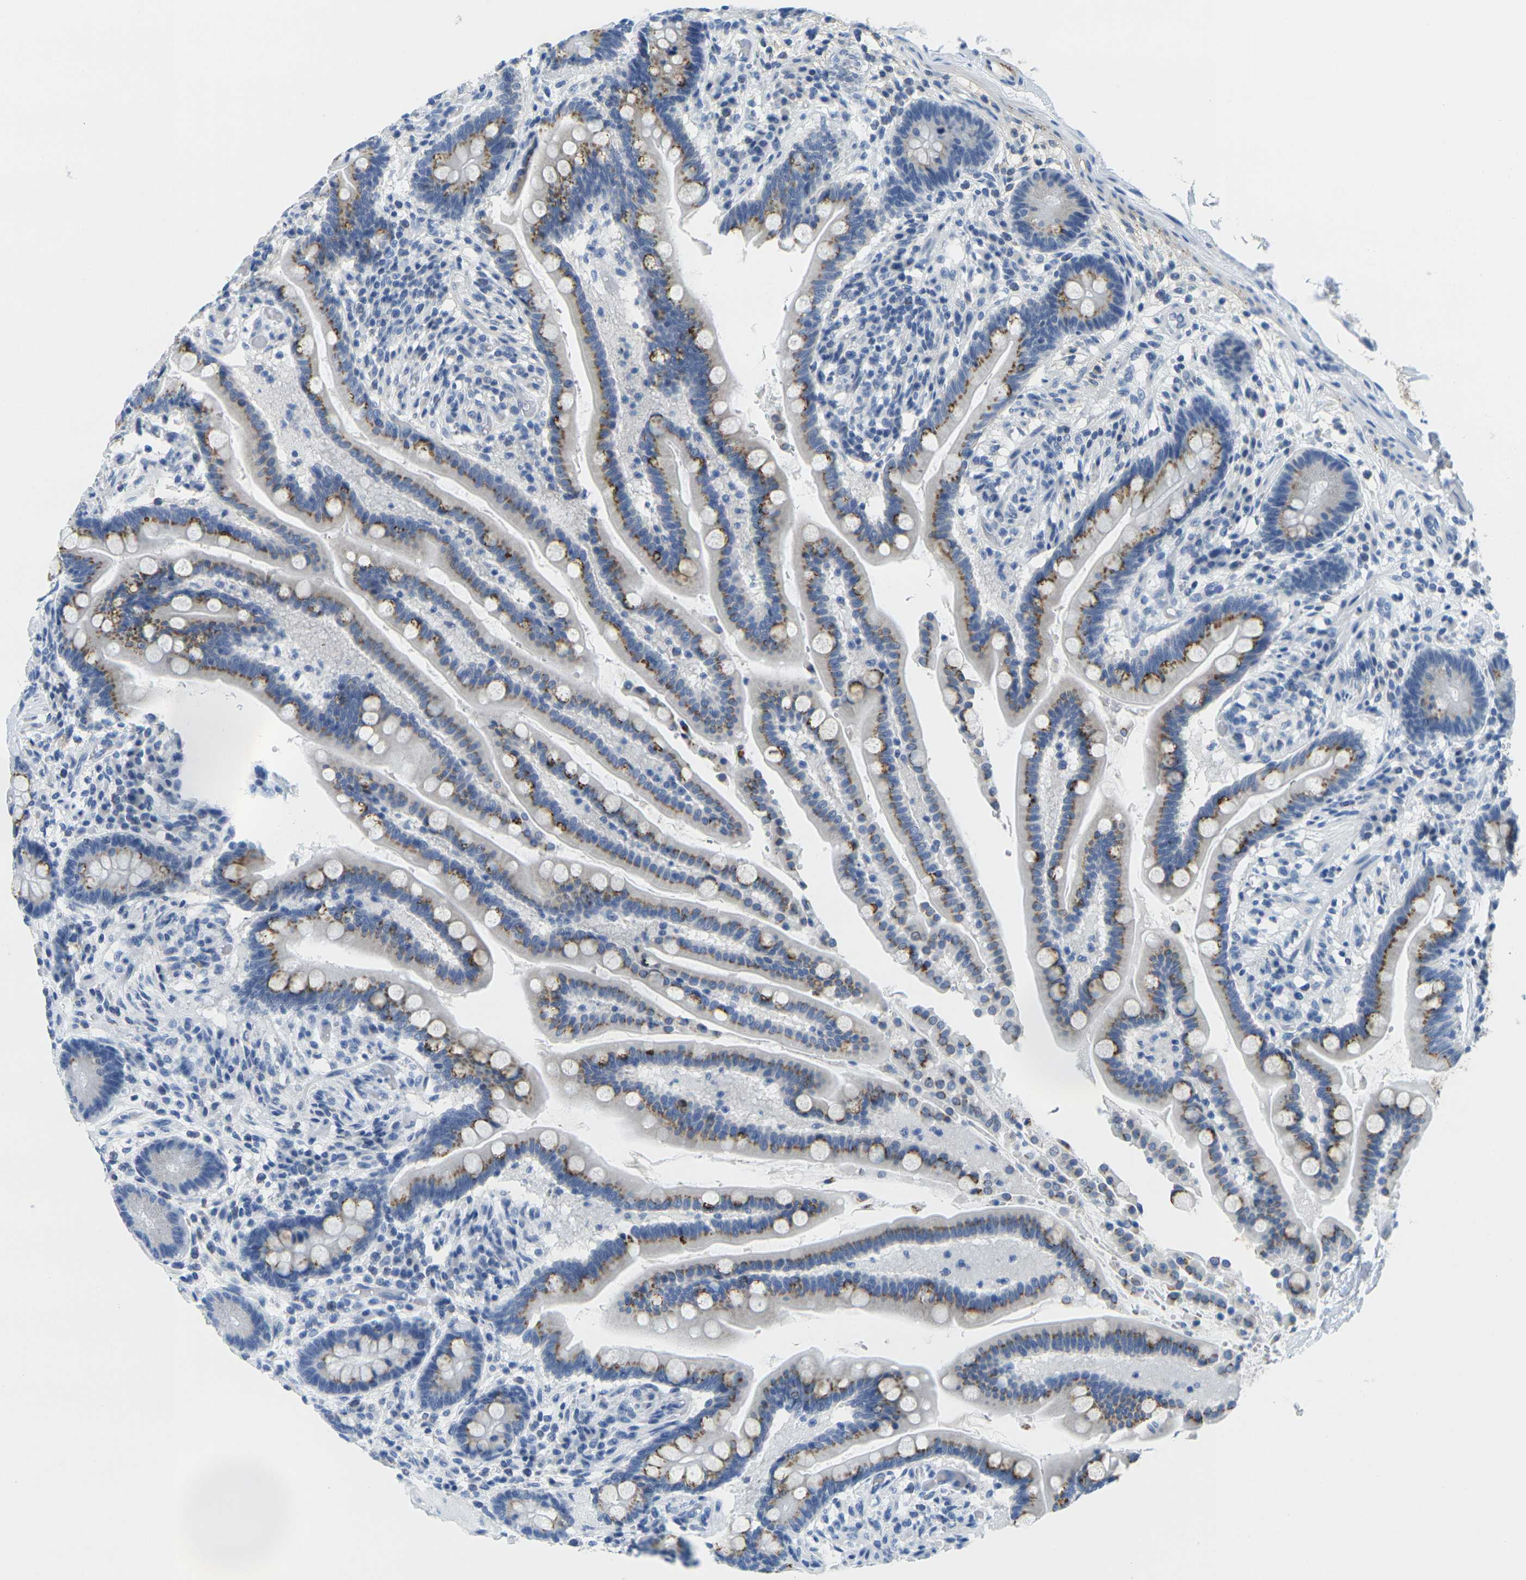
{"staining": {"intensity": "negative", "quantity": "none", "location": "none"}, "tissue": "colon", "cell_type": "Endothelial cells", "image_type": "normal", "snomed": [{"axis": "morphology", "description": "Normal tissue, NOS"}, {"axis": "topography", "description": "Colon"}], "caption": "Immunohistochemical staining of benign colon shows no significant expression in endothelial cells. (DAB (3,3'-diaminobenzidine) immunohistochemistry, high magnification).", "gene": "FAM3D", "patient": {"sex": "male", "age": 73}}